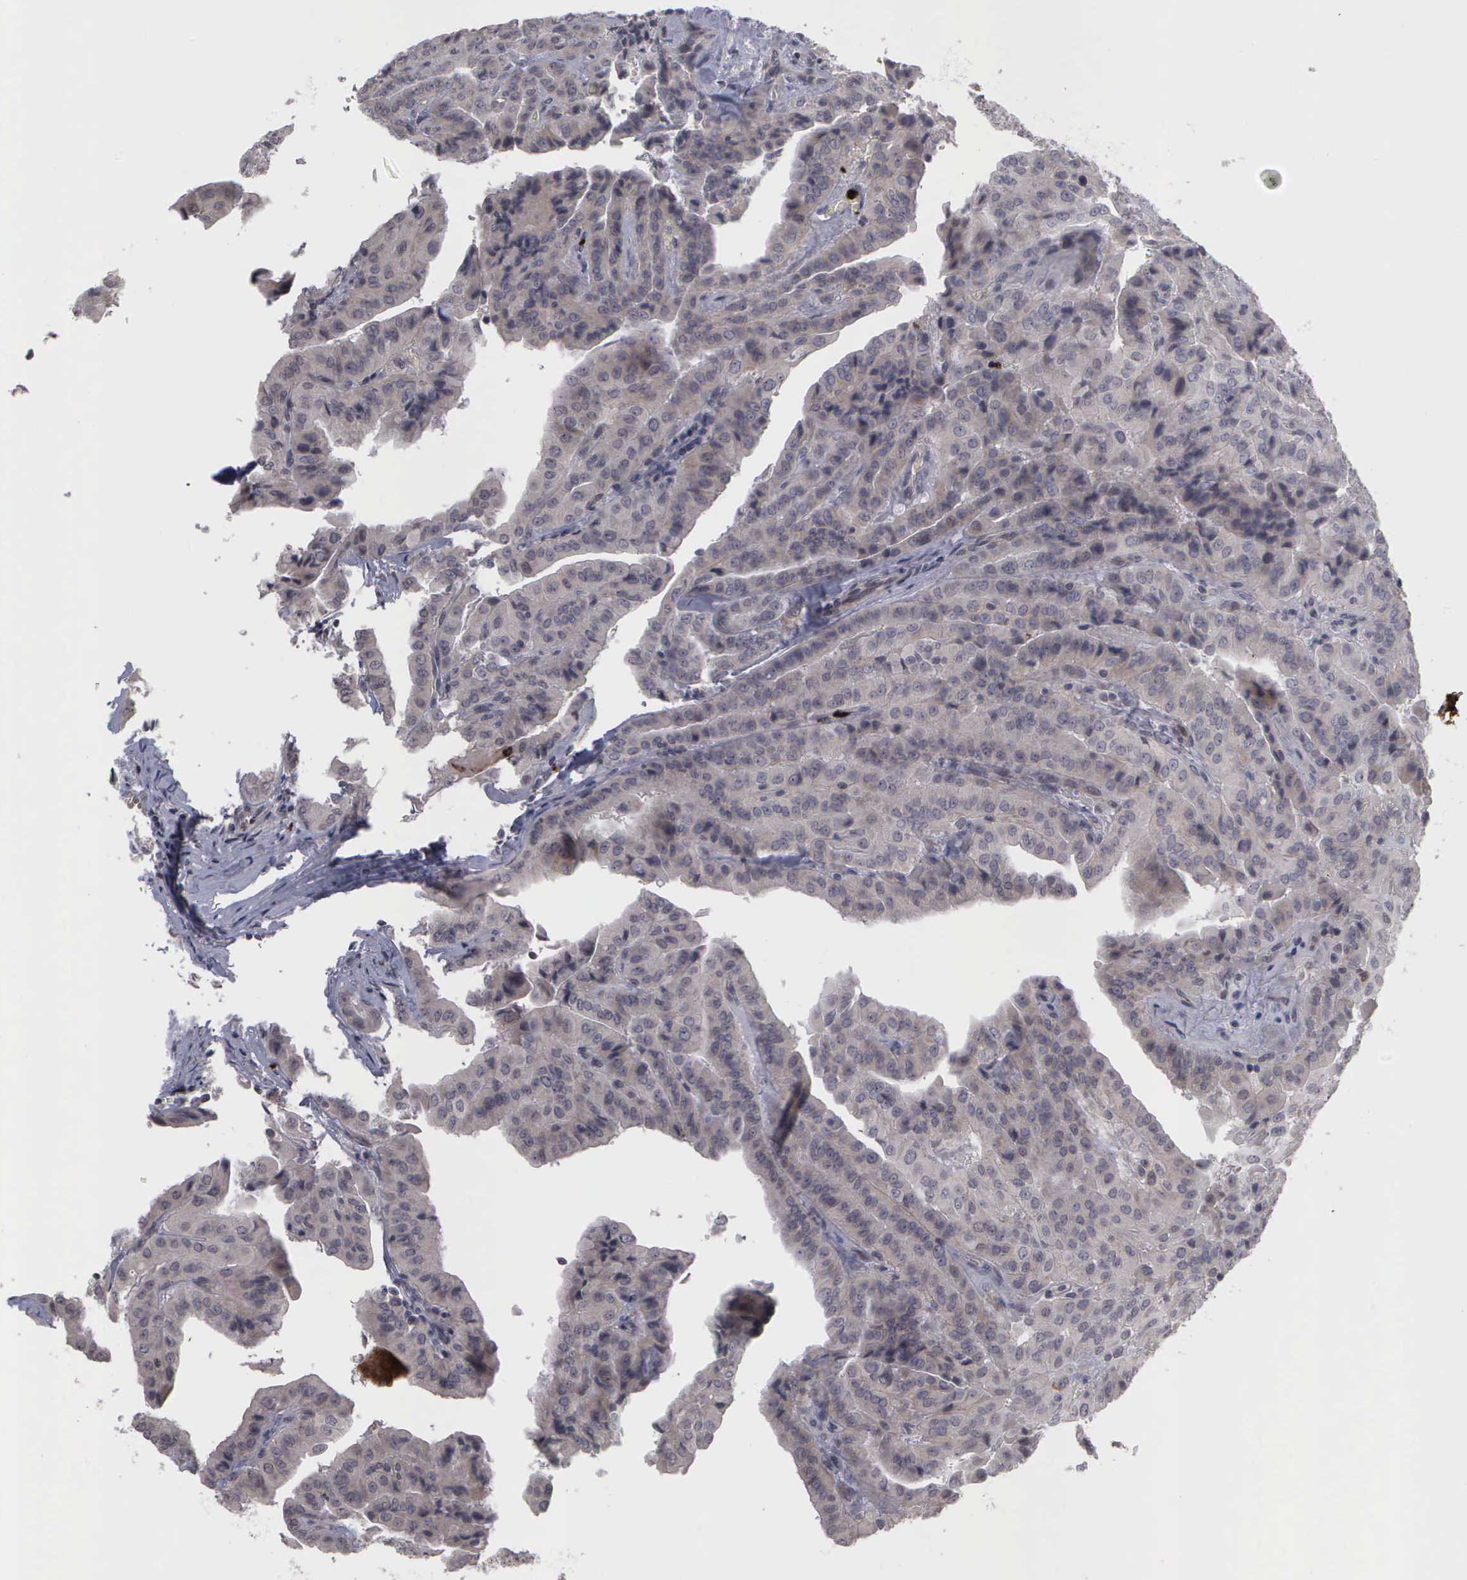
{"staining": {"intensity": "negative", "quantity": "none", "location": "none"}, "tissue": "thyroid cancer", "cell_type": "Tumor cells", "image_type": "cancer", "snomed": [{"axis": "morphology", "description": "Papillary adenocarcinoma, NOS"}, {"axis": "topography", "description": "Thyroid gland"}], "caption": "Tumor cells show no significant staining in thyroid papillary adenocarcinoma. (Stains: DAB immunohistochemistry with hematoxylin counter stain, Microscopy: brightfield microscopy at high magnification).", "gene": "MMP9", "patient": {"sex": "female", "age": 71}}